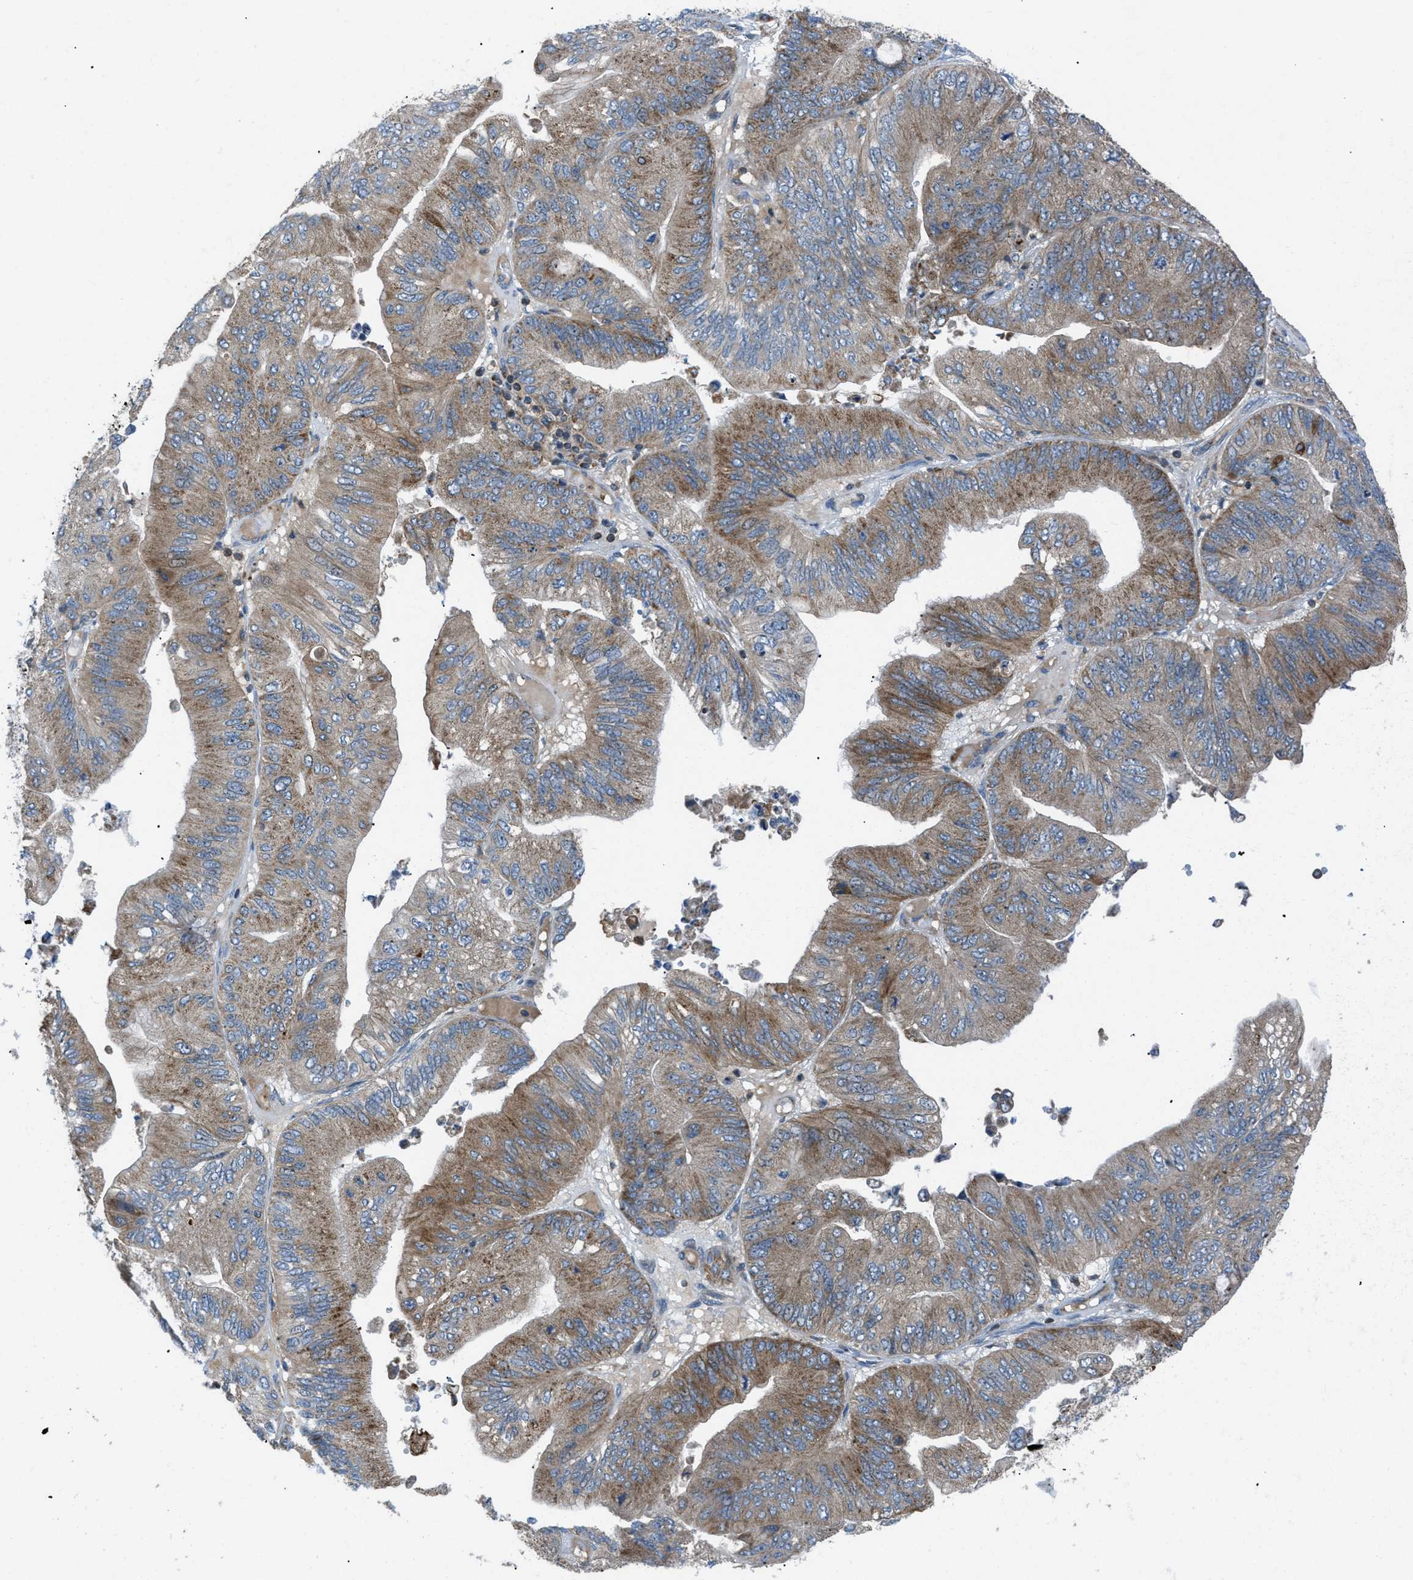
{"staining": {"intensity": "moderate", "quantity": ">75%", "location": "cytoplasmic/membranous"}, "tissue": "ovarian cancer", "cell_type": "Tumor cells", "image_type": "cancer", "snomed": [{"axis": "morphology", "description": "Cystadenocarcinoma, mucinous, NOS"}, {"axis": "topography", "description": "Ovary"}], "caption": "Approximately >75% of tumor cells in ovarian cancer (mucinous cystadenocarcinoma) show moderate cytoplasmic/membranous protein positivity as visualized by brown immunohistochemical staining.", "gene": "ATP2A3", "patient": {"sex": "female", "age": 61}}